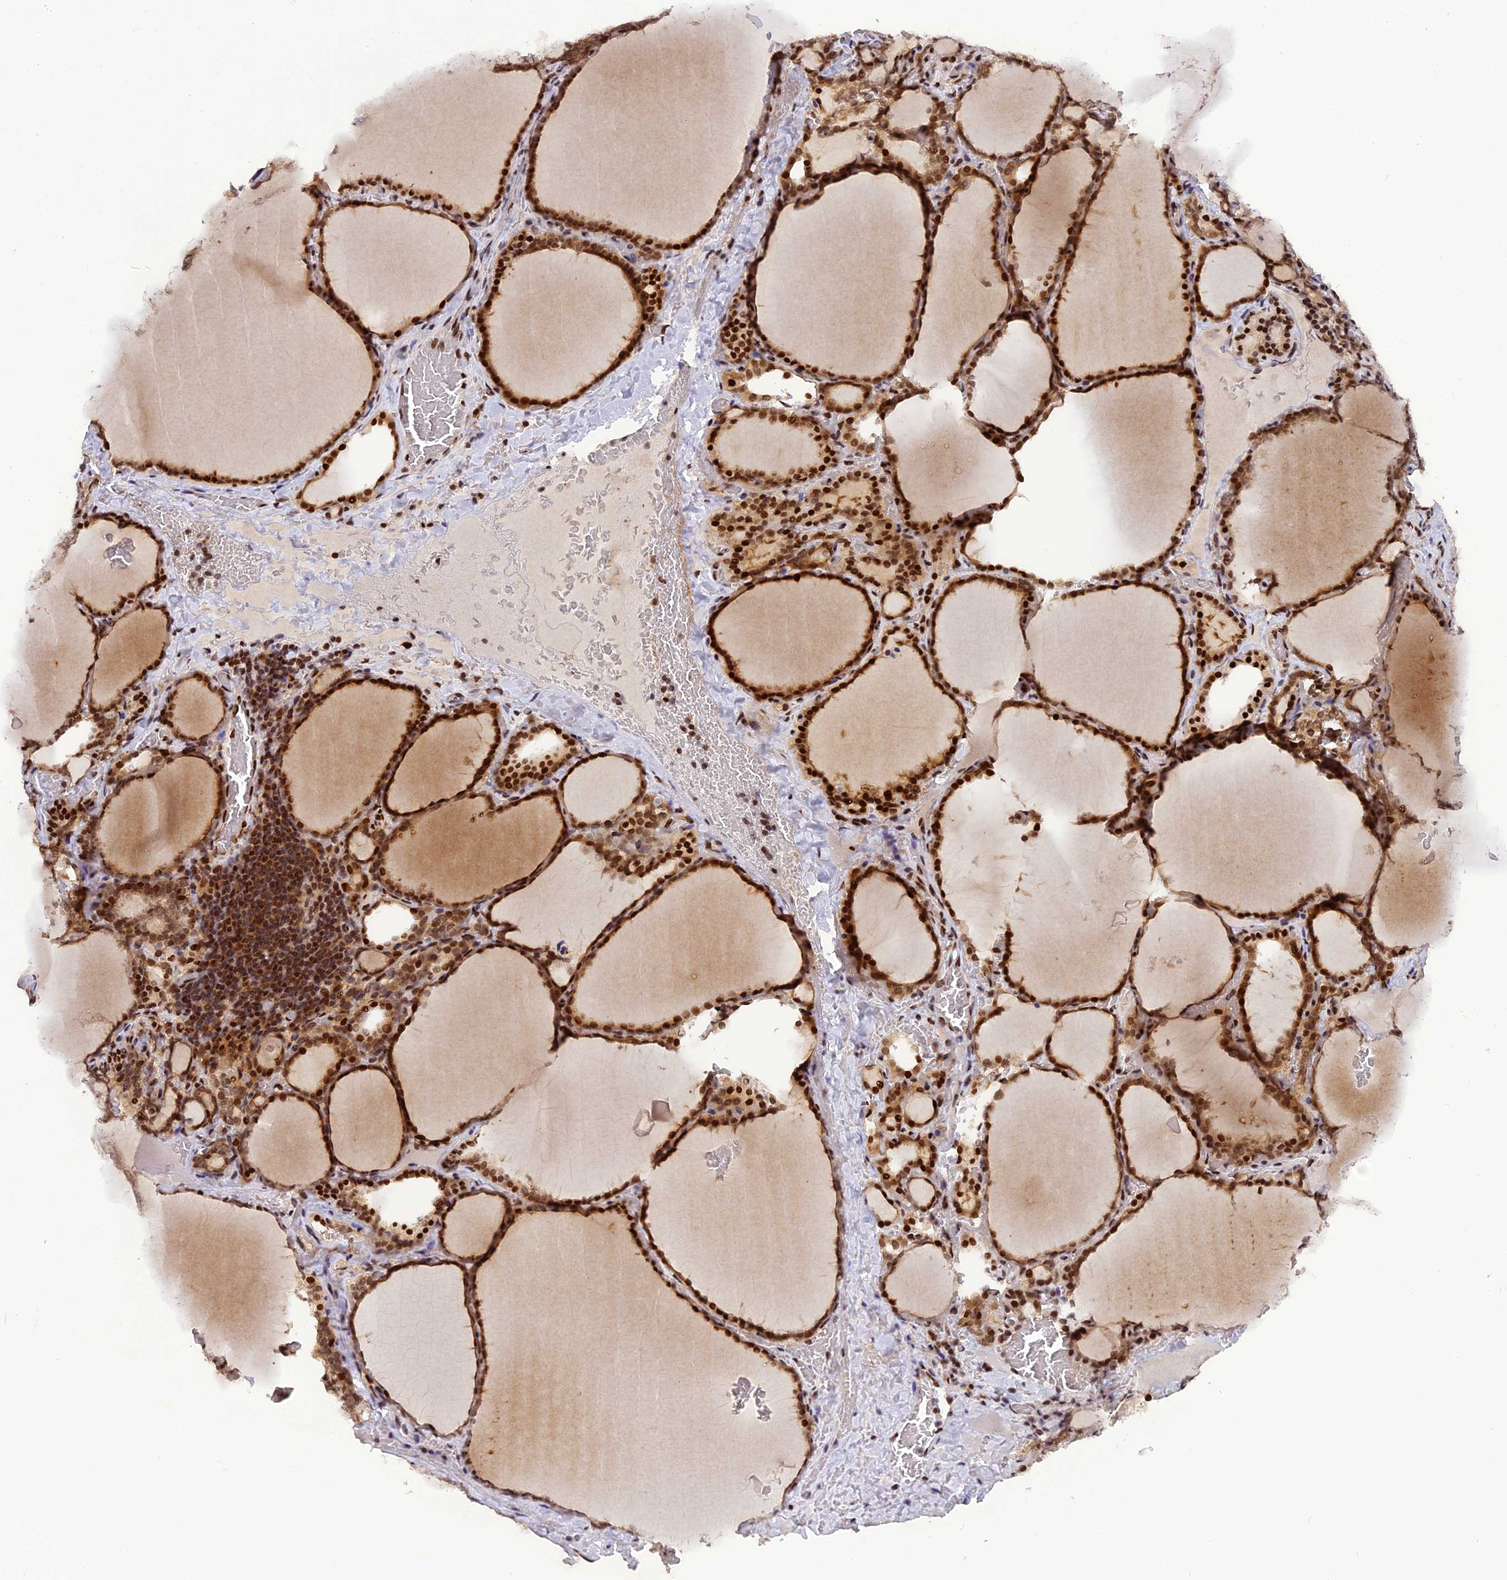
{"staining": {"intensity": "strong", "quantity": ">75%", "location": "cytoplasmic/membranous,nuclear"}, "tissue": "thyroid gland", "cell_type": "Glandular cells", "image_type": "normal", "snomed": [{"axis": "morphology", "description": "Normal tissue, NOS"}, {"axis": "topography", "description": "Thyroid gland"}], "caption": "The histopathology image shows staining of unremarkable thyroid gland, revealing strong cytoplasmic/membranous,nuclear protein expression (brown color) within glandular cells.", "gene": "RABGGTA", "patient": {"sex": "female", "age": 39}}